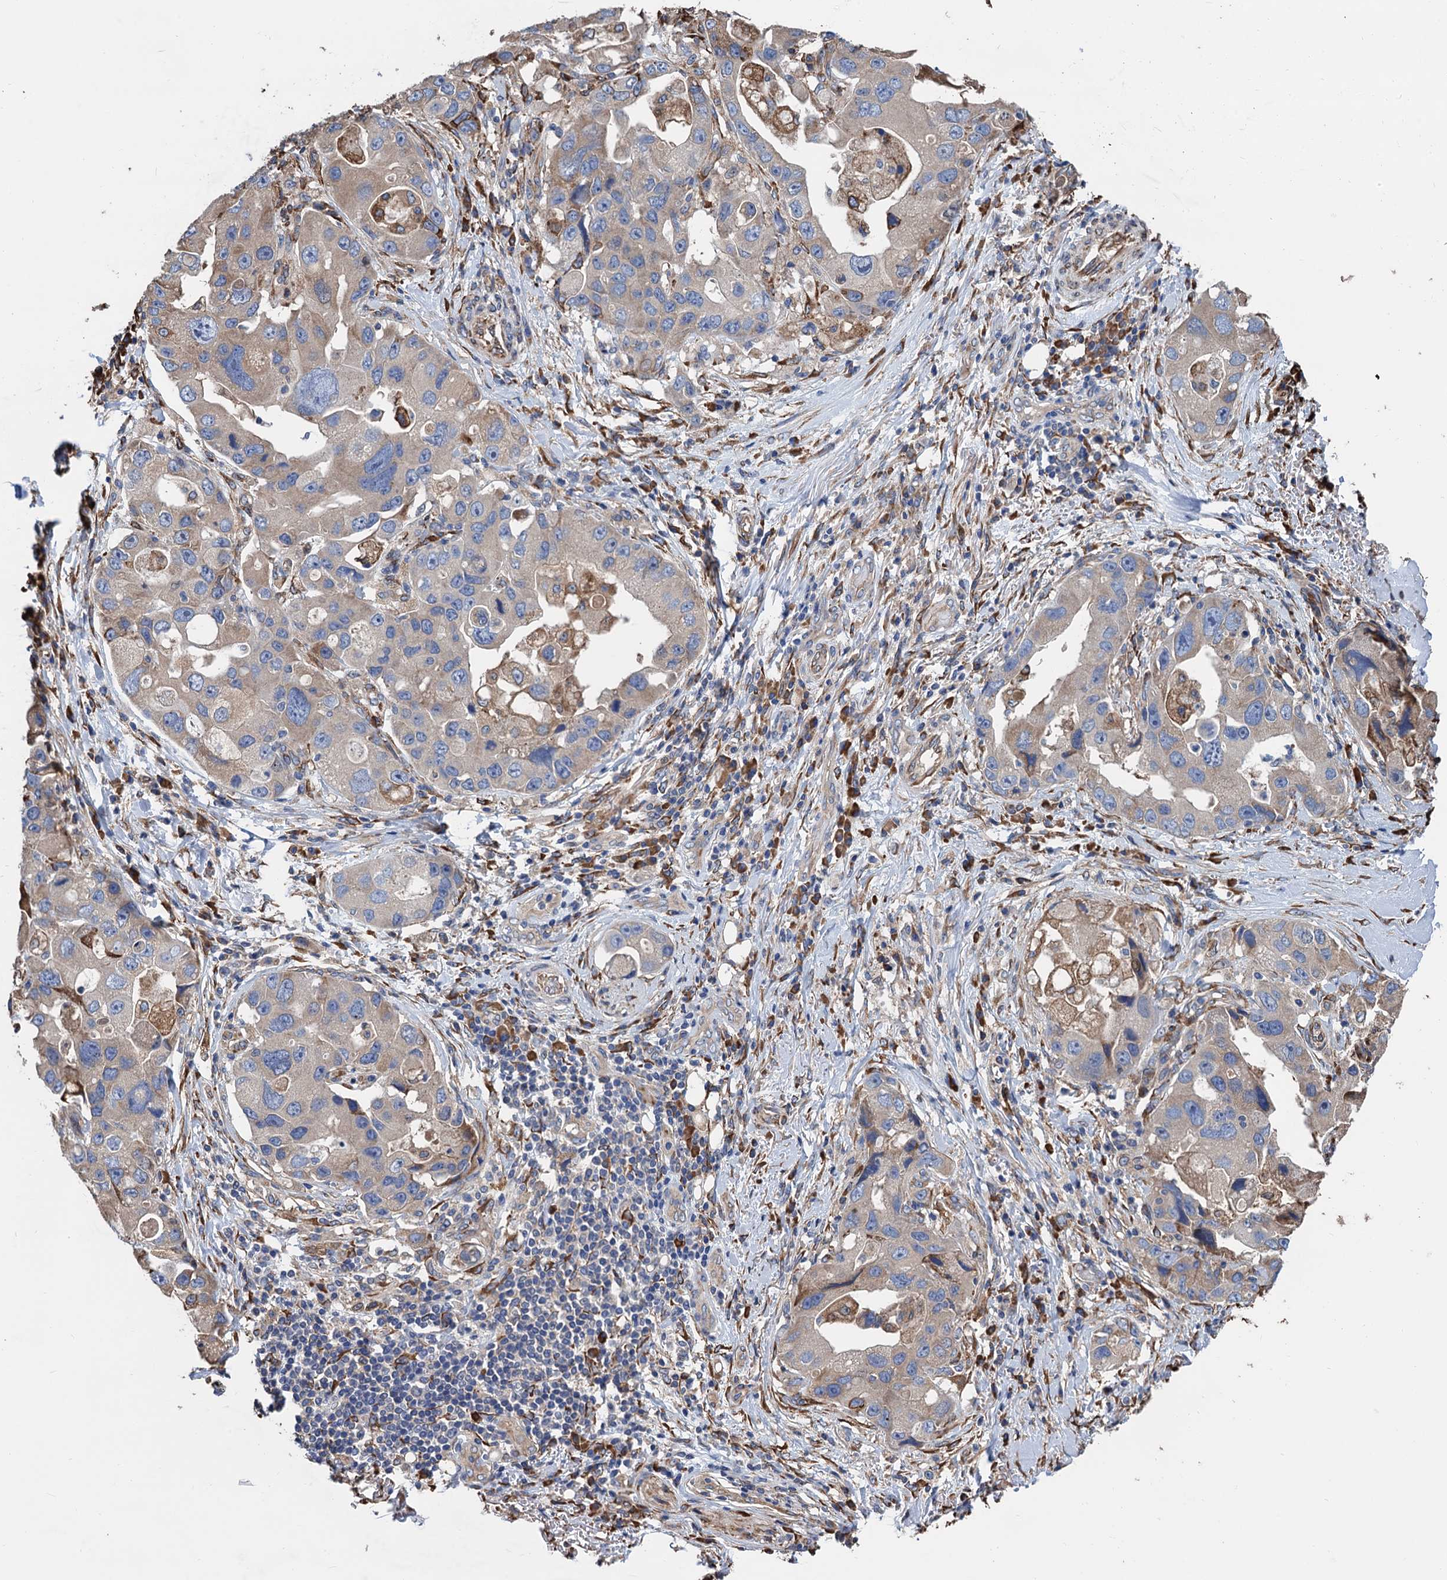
{"staining": {"intensity": "weak", "quantity": "<25%", "location": "cytoplasmic/membranous"}, "tissue": "lung cancer", "cell_type": "Tumor cells", "image_type": "cancer", "snomed": [{"axis": "morphology", "description": "Adenocarcinoma, NOS"}, {"axis": "topography", "description": "Lung"}], "caption": "An image of adenocarcinoma (lung) stained for a protein shows no brown staining in tumor cells.", "gene": "CNNM1", "patient": {"sex": "female", "age": 54}}